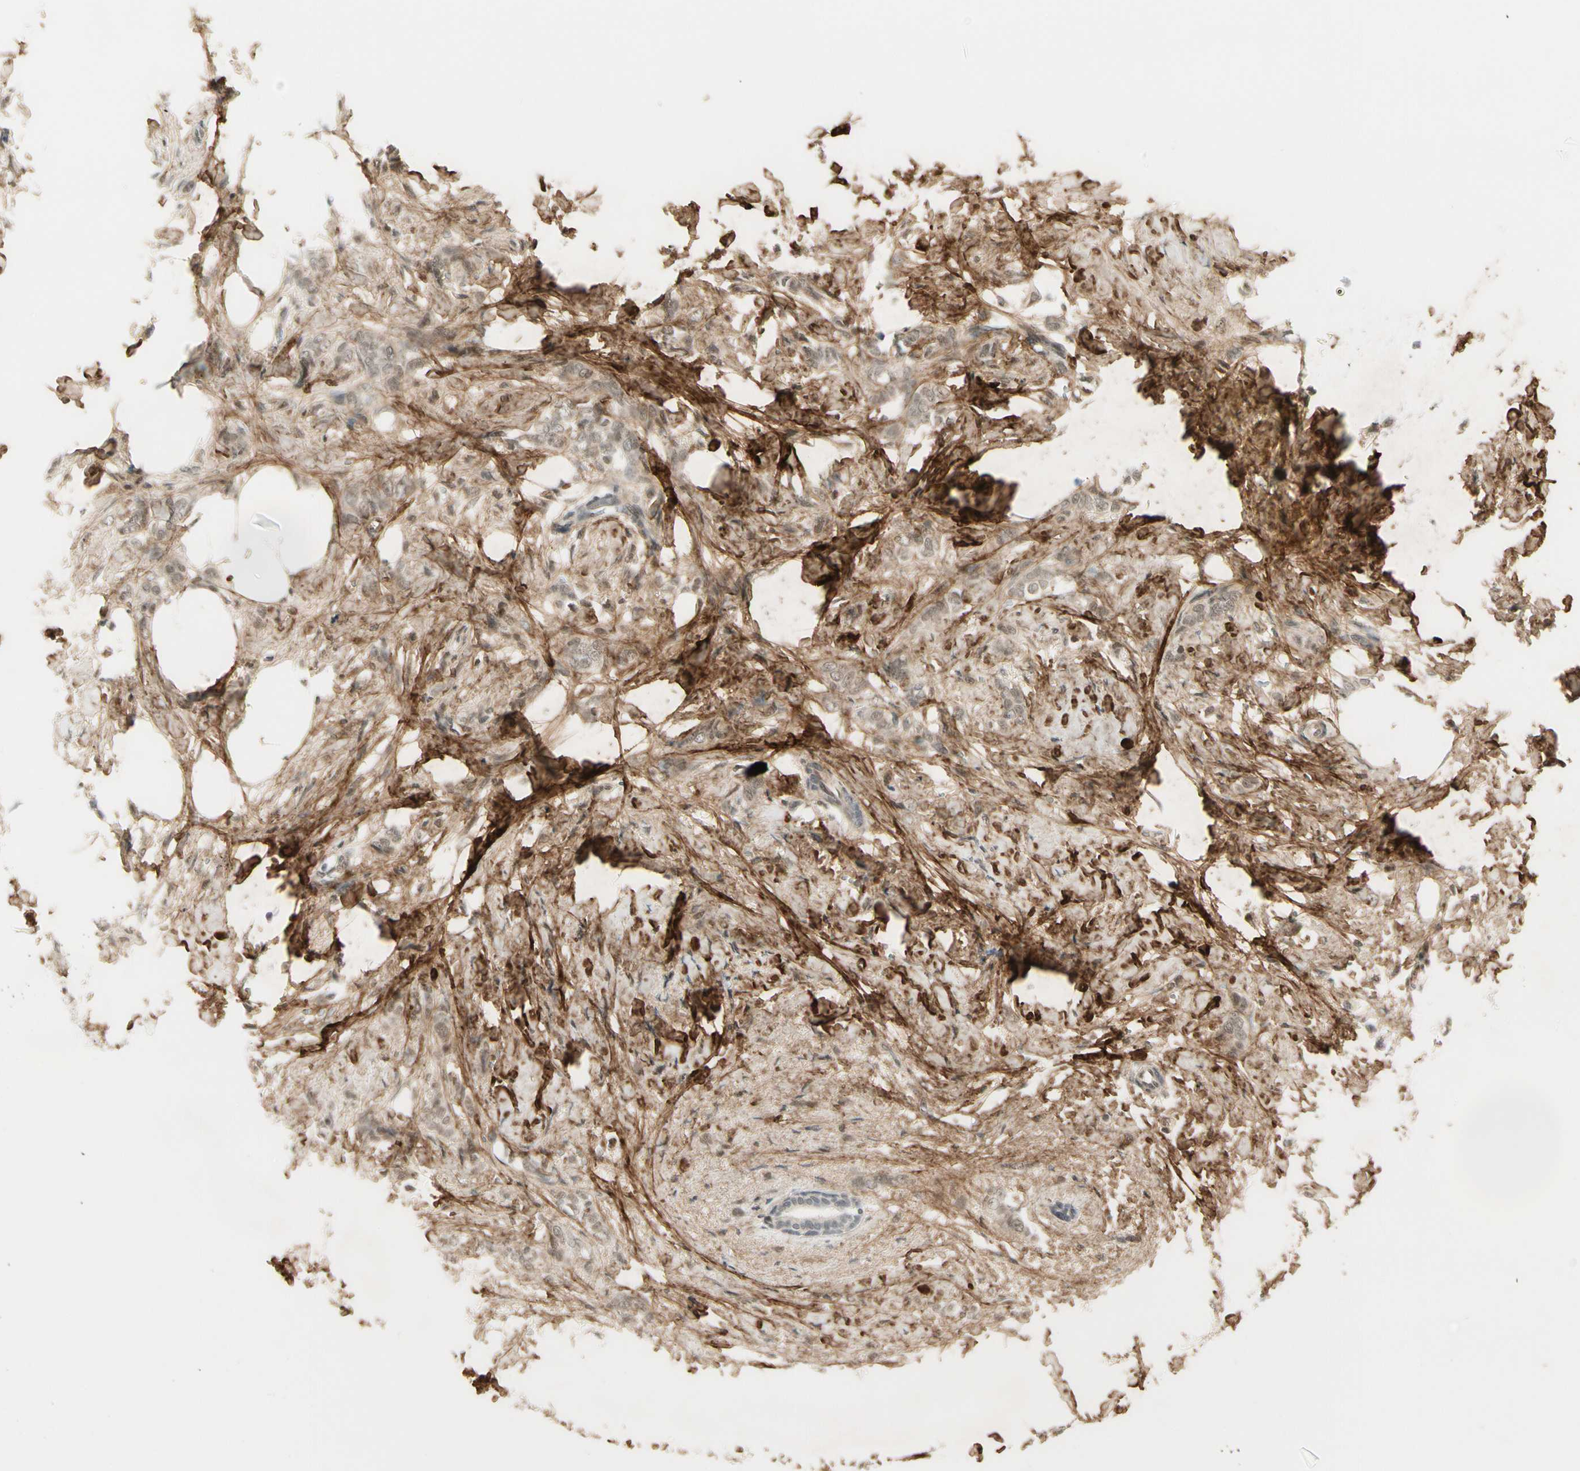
{"staining": {"intensity": "weak", "quantity": ">75%", "location": "nuclear"}, "tissue": "breast cancer", "cell_type": "Tumor cells", "image_type": "cancer", "snomed": [{"axis": "morphology", "description": "Lobular carcinoma, in situ"}, {"axis": "morphology", "description": "Lobular carcinoma"}, {"axis": "topography", "description": "Breast"}], "caption": "Immunohistochemistry photomicrograph of neoplastic tissue: human lobular carcinoma (breast) stained using IHC exhibits low levels of weak protein expression localized specifically in the nuclear of tumor cells, appearing as a nuclear brown color.", "gene": "ASPN", "patient": {"sex": "female", "age": 41}}